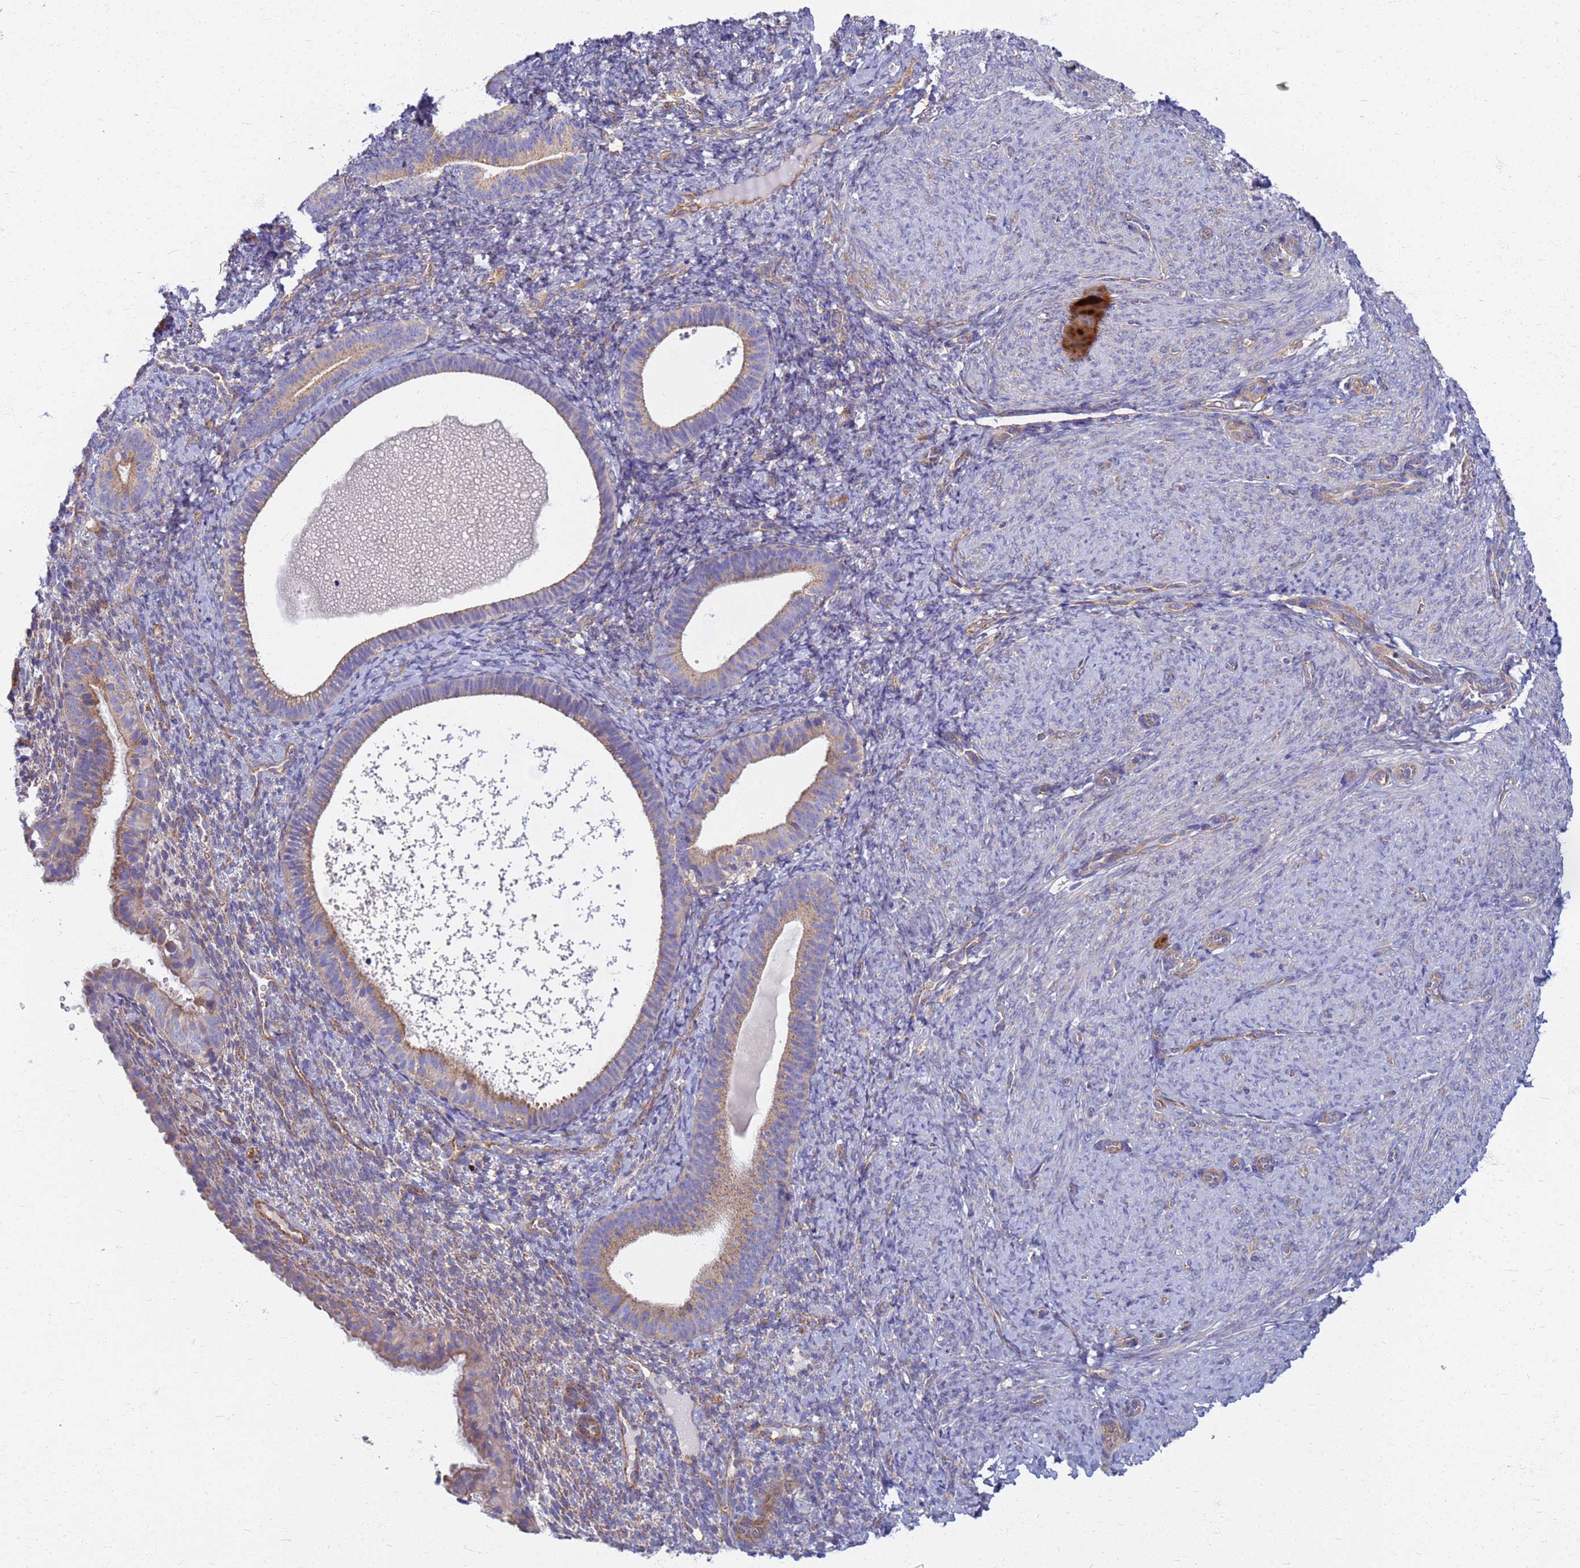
{"staining": {"intensity": "weak", "quantity": "<25%", "location": "cytoplasmic/membranous"}, "tissue": "endometrium", "cell_type": "Cells in endometrial stroma", "image_type": "normal", "snomed": [{"axis": "morphology", "description": "Normal tissue, NOS"}, {"axis": "topography", "description": "Endometrium"}], "caption": "Photomicrograph shows no significant protein expression in cells in endometrial stroma of unremarkable endometrium.", "gene": "EEA1", "patient": {"sex": "female", "age": 65}}